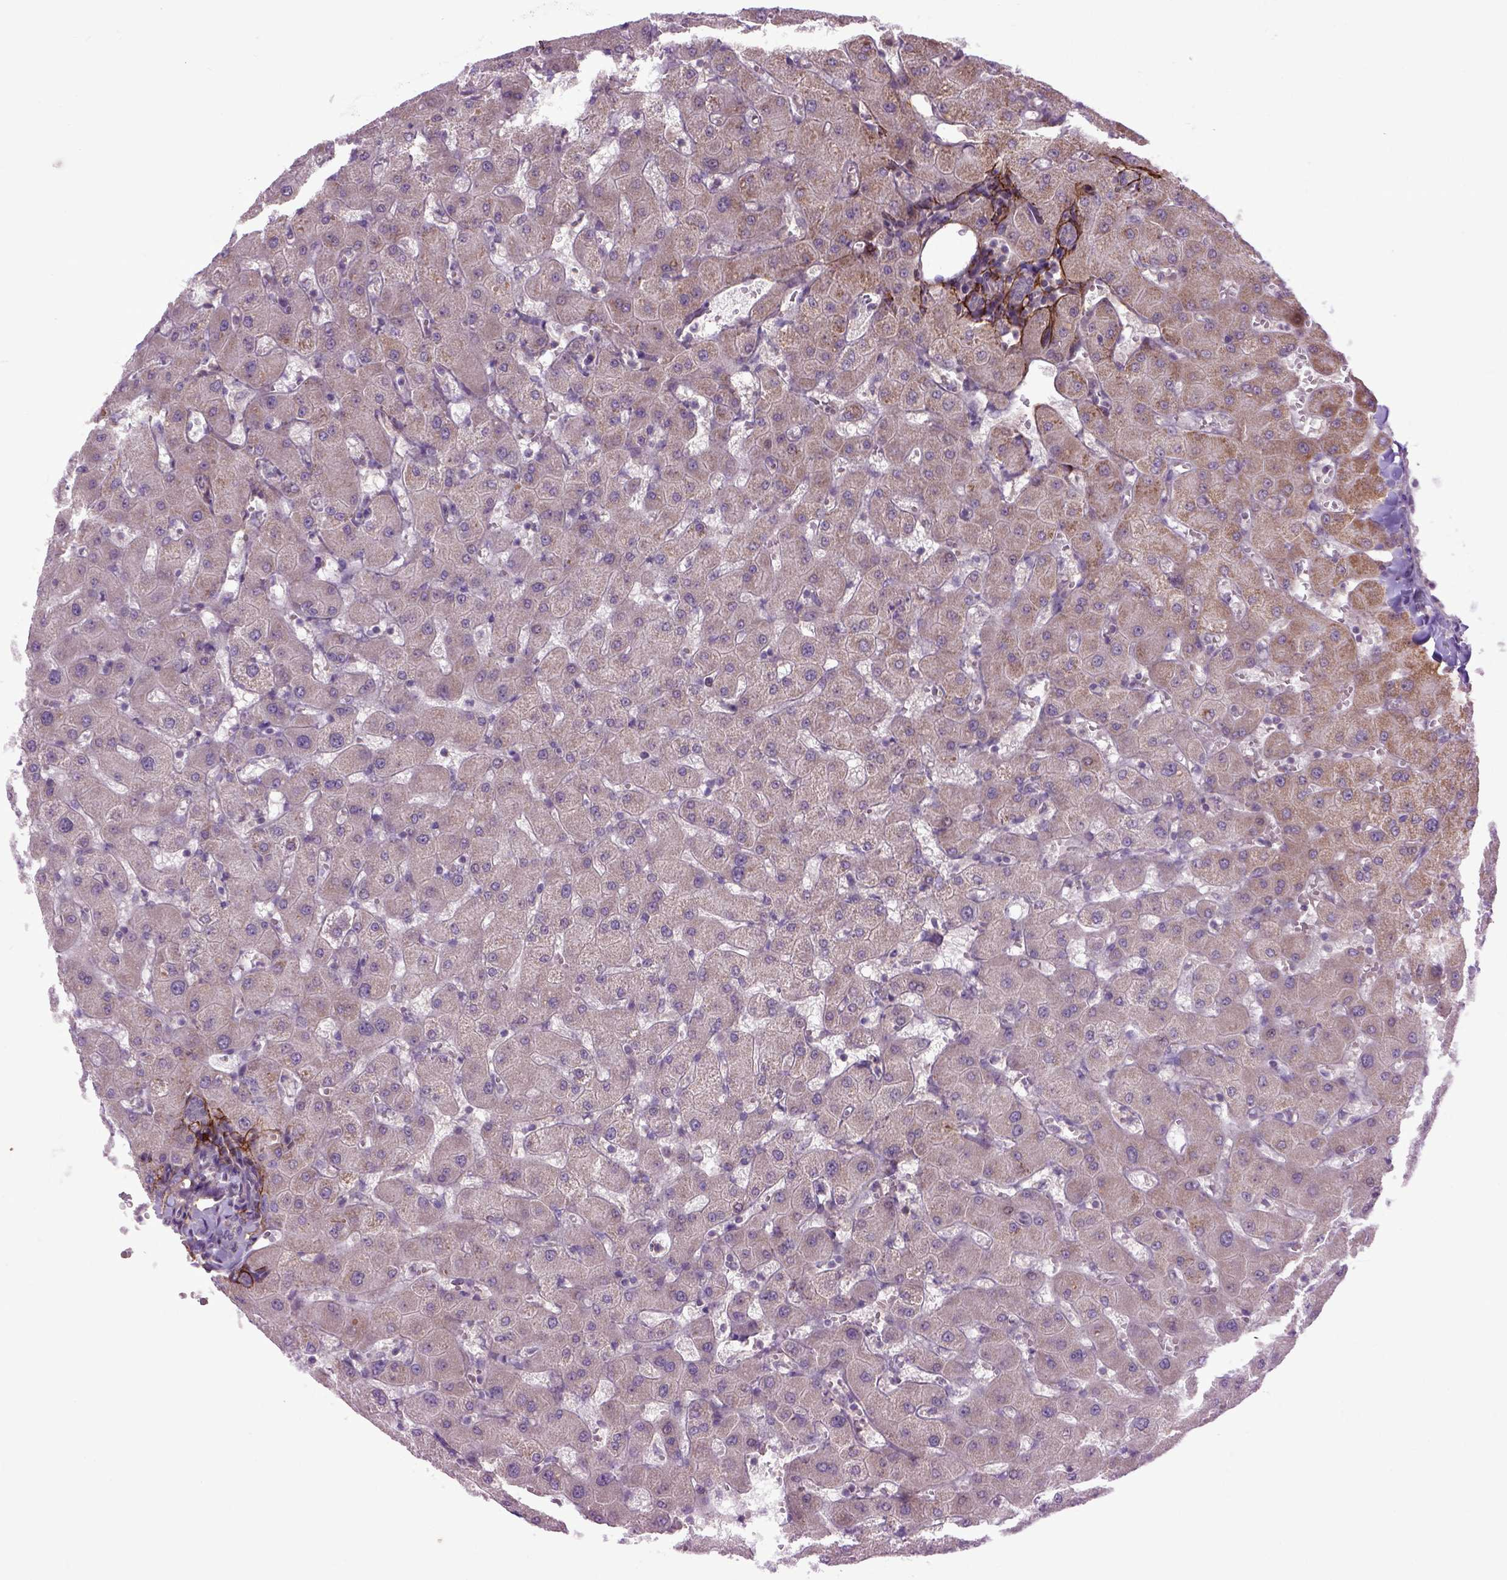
{"staining": {"intensity": "negative", "quantity": "none", "location": "none"}, "tissue": "liver", "cell_type": "Cholangiocytes", "image_type": "normal", "snomed": [{"axis": "morphology", "description": "Normal tissue, NOS"}, {"axis": "topography", "description": "Liver"}], "caption": "Photomicrograph shows no protein positivity in cholangiocytes of benign liver. (DAB IHC with hematoxylin counter stain).", "gene": "EMILIN3", "patient": {"sex": "female", "age": 63}}